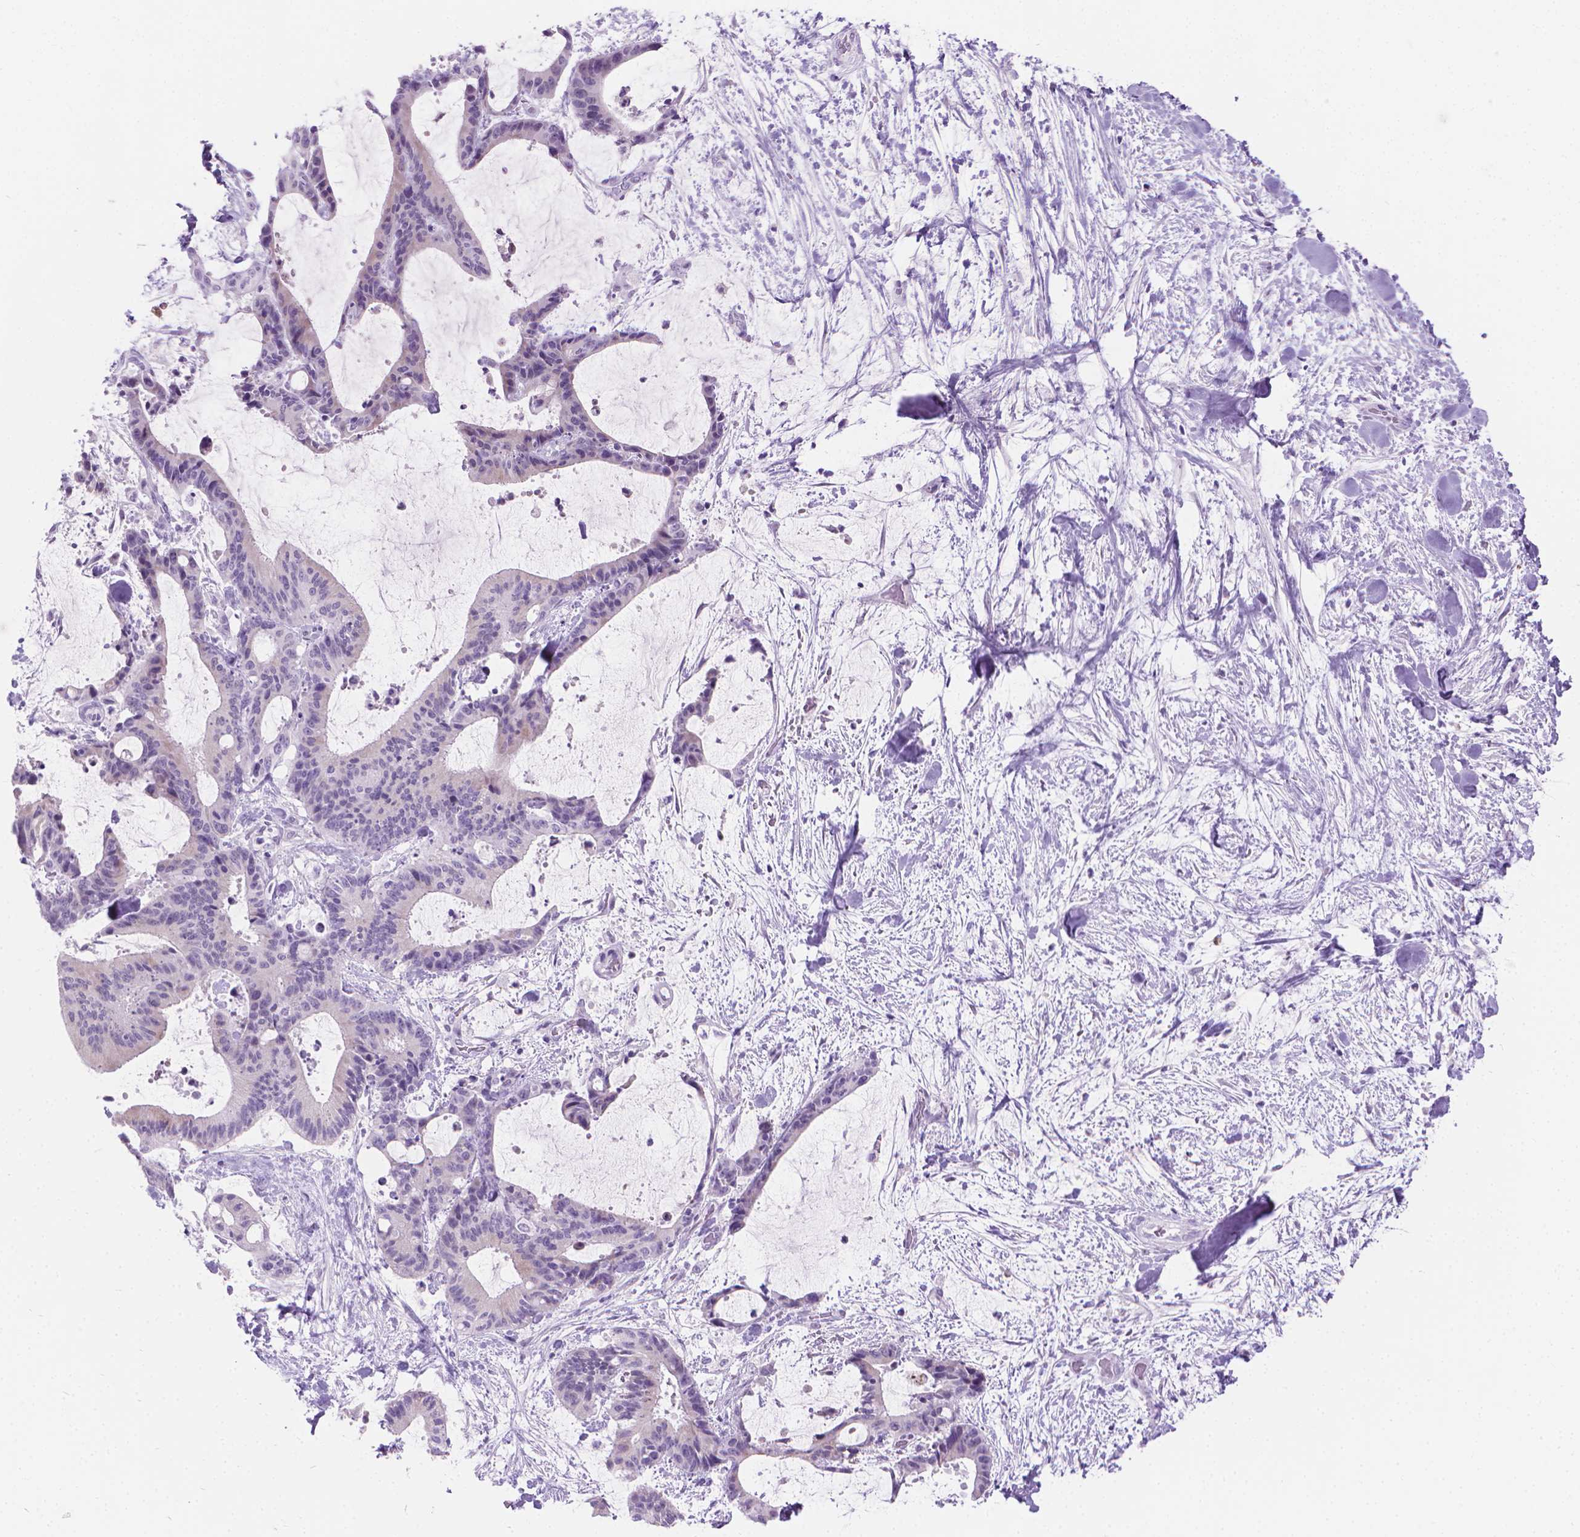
{"staining": {"intensity": "negative", "quantity": "none", "location": "none"}, "tissue": "liver cancer", "cell_type": "Tumor cells", "image_type": "cancer", "snomed": [{"axis": "morphology", "description": "Cholangiocarcinoma"}, {"axis": "topography", "description": "Liver"}], "caption": "Tumor cells are negative for protein expression in human liver cancer (cholangiocarcinoma).", "gene": "CFAP52", "patient": {"sex": "female", "age": 73}}